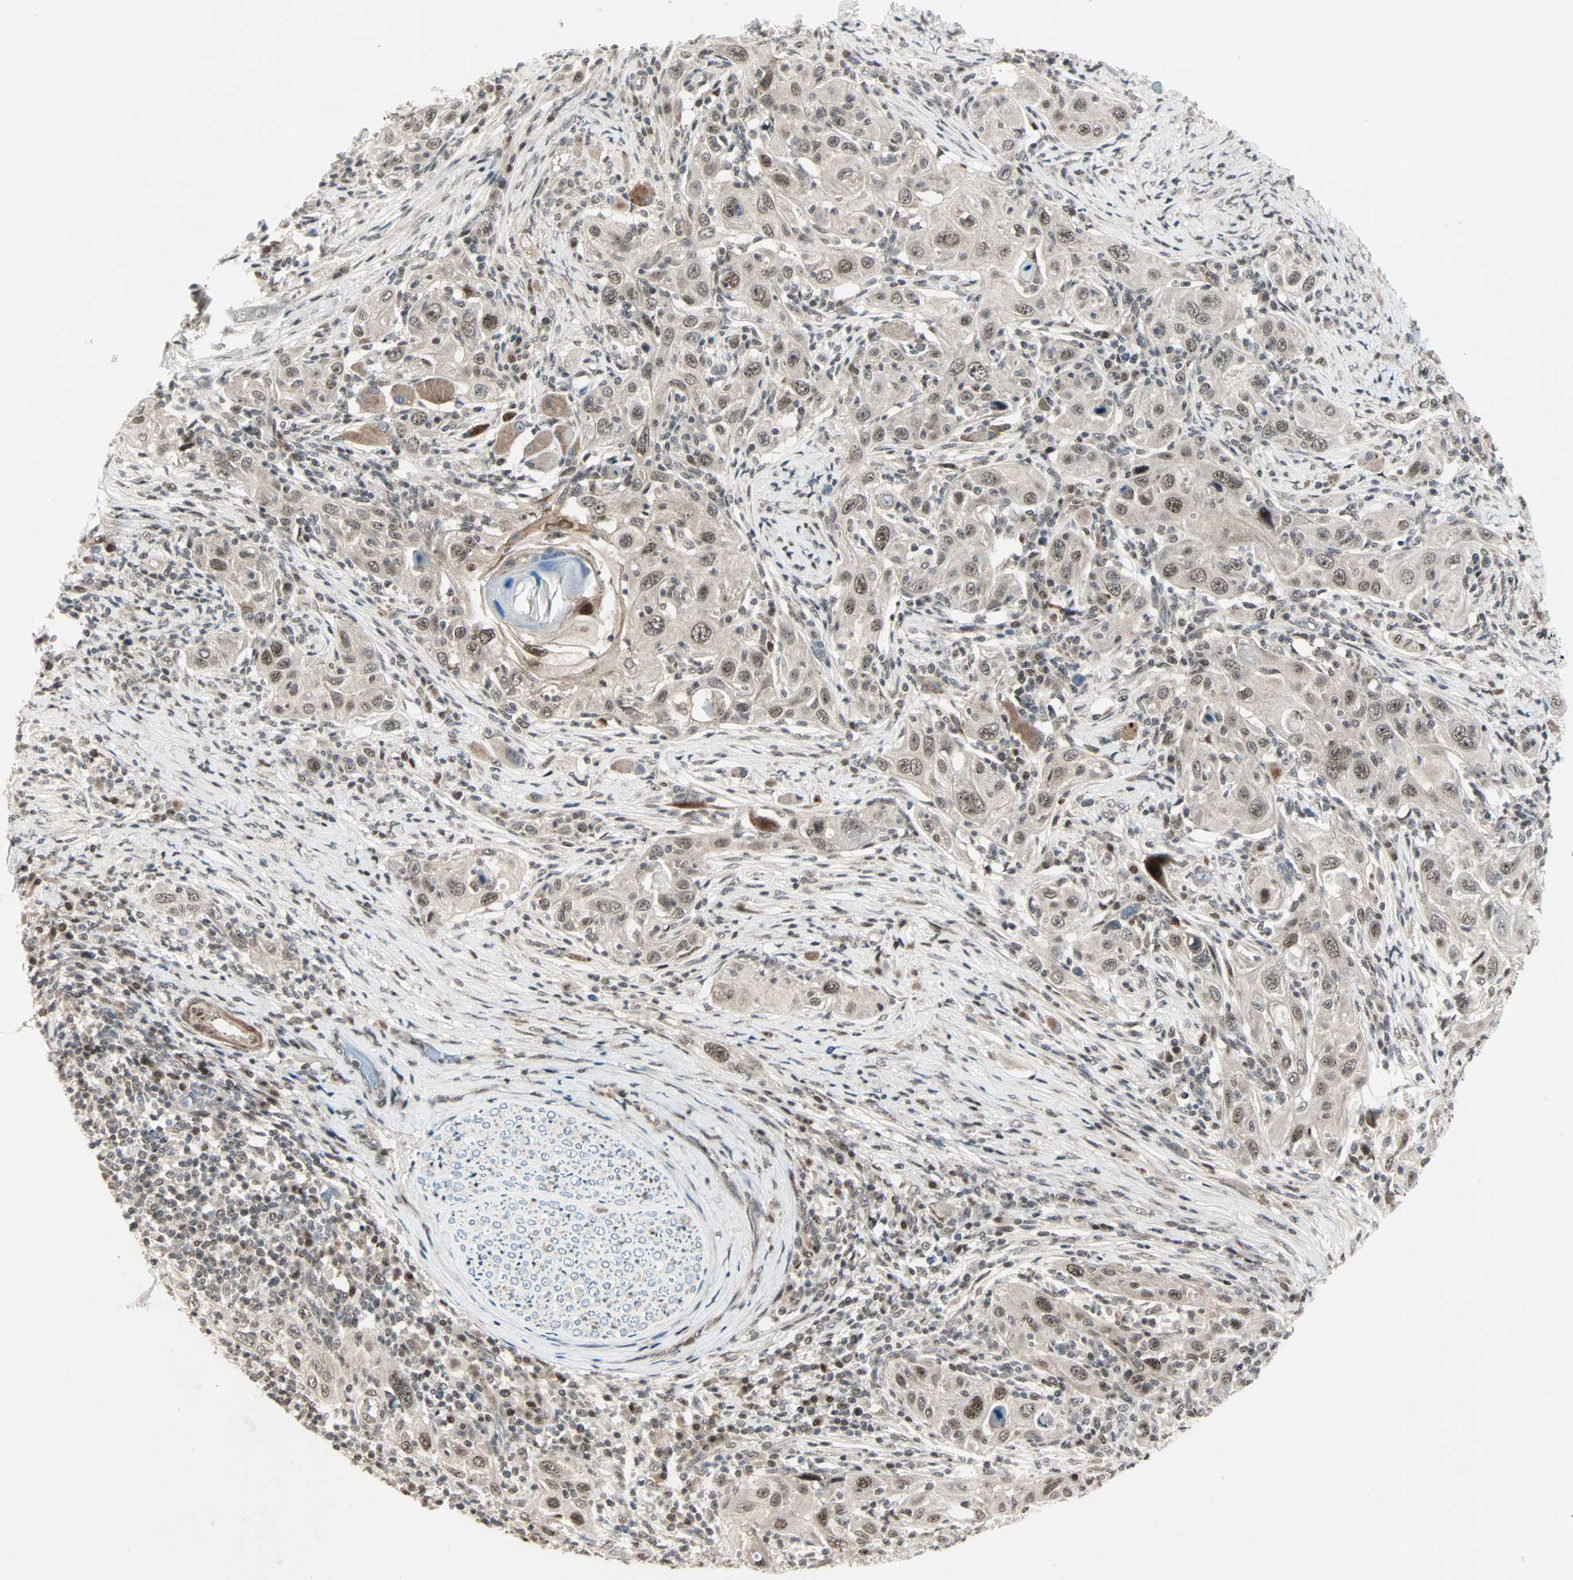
{"staining": {"intensity": "weak", "quantity": ">75%", "location": "nuclear"}, "tissue": "skin cancer", "cell_type": "Tumor cells", "image_type": "cancer", "snomed": [{"axis": "morphology", "description": "Squamous cell carcinoma, NOS"}, {"axis": "topography", "description": "Skin"}], "caption": "IHC of human skin squamous cell carcinoma displays low levels of weak nuclear expression in about >75% of tumor cells.", "gene": "CBX4", "patient": {"sex": "female", "age": 88}}